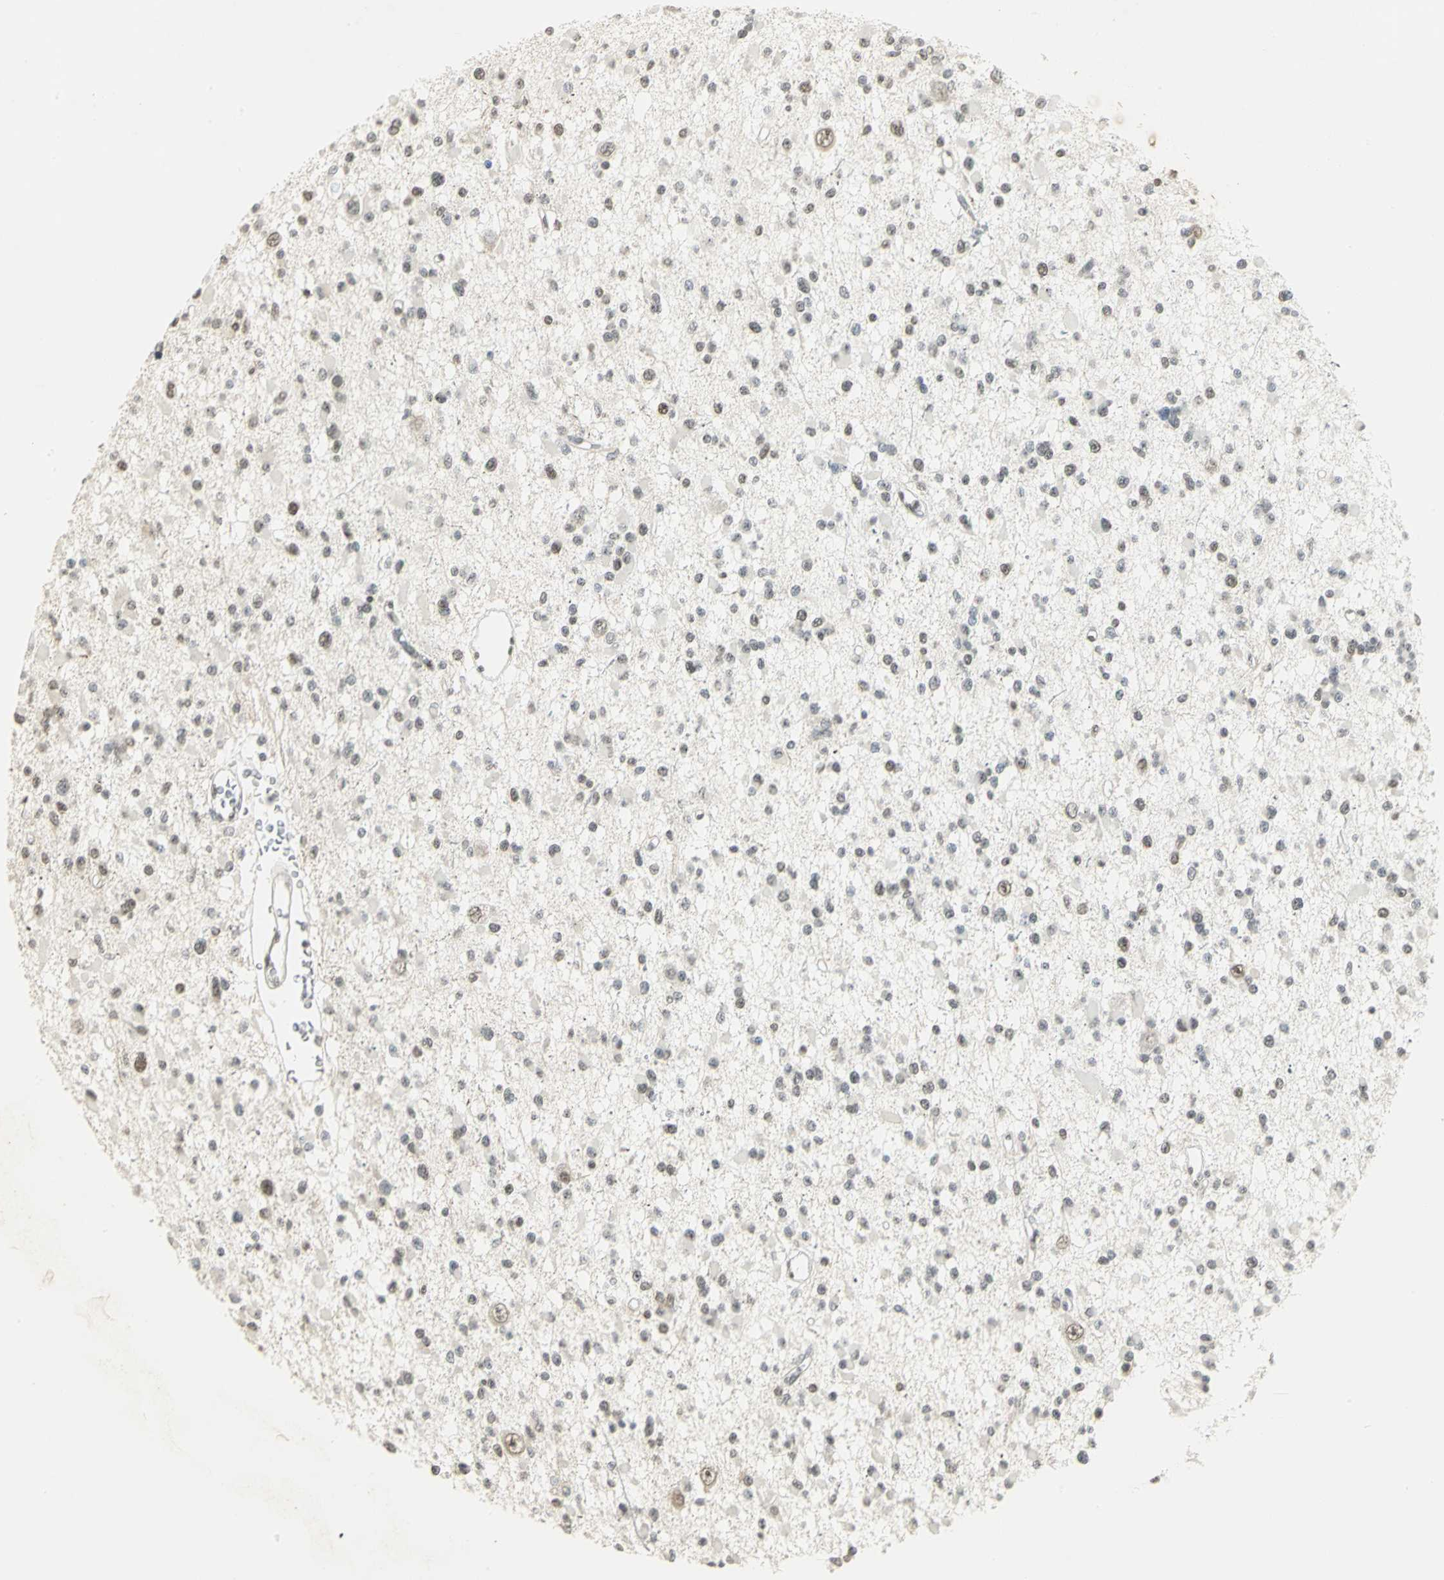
{"staining": {"intensity": "weak", "quantity": "25%-75%", "location": "nuclear"}, "tissue": "glioma", "cell_type": "Tumor cells", "image_type": "cancer", "snomed": [{"axis": "morphology", "description": "Glioma, malignant, Low grade"}, {"axis": "topography", "description": "Brain"}], "caption": "Protein expression analysis of human glioma reveals weak nuclear positivity in about 25%-75% of tumor cells. (IHC, brightfield microscopy, high magnification).", "gene": "CBX3", "patient": {"sex": "female", "age": 22}}